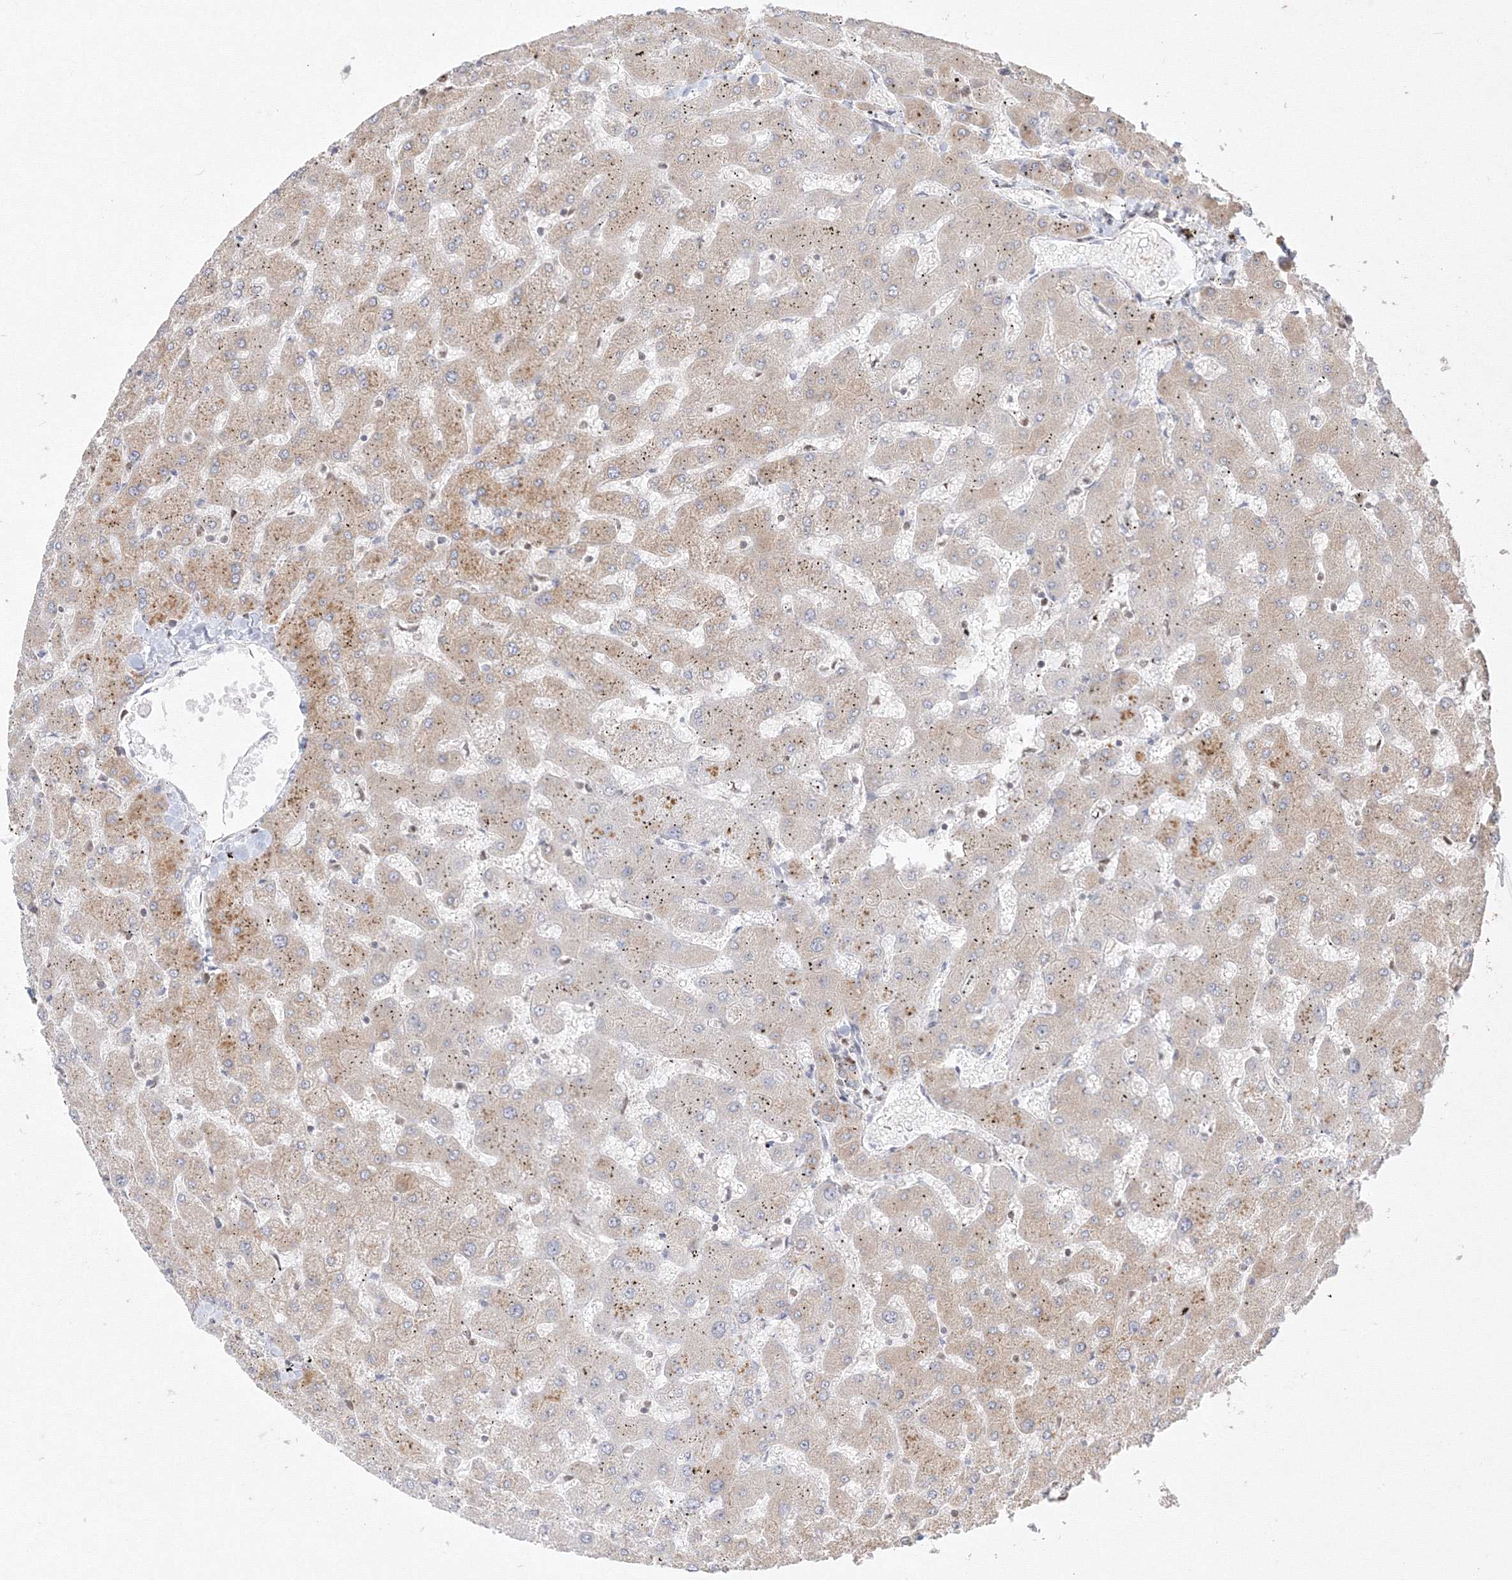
{"staining": {"intensity": "moderate", "quantity": "25%-75%", "location": "cytoplasmic/membranous"}, "tissue": "liver", "cell_type": "Cholangiocytes", "image_type": "normal", "snomed": [{"axis": "morphology", "description": "Normal tissue, NOS"}, {"axis": "topography", "description": "Liver"}], "caption": "Immunohistochemical staining of normal human liver demonstrates medium levels of moderate cytoplasmic/membranous staining in about 25%-75% of cholangiocytes.", "gene": "TMEM50B", "patient": {"sex": "female", "age": 63}}